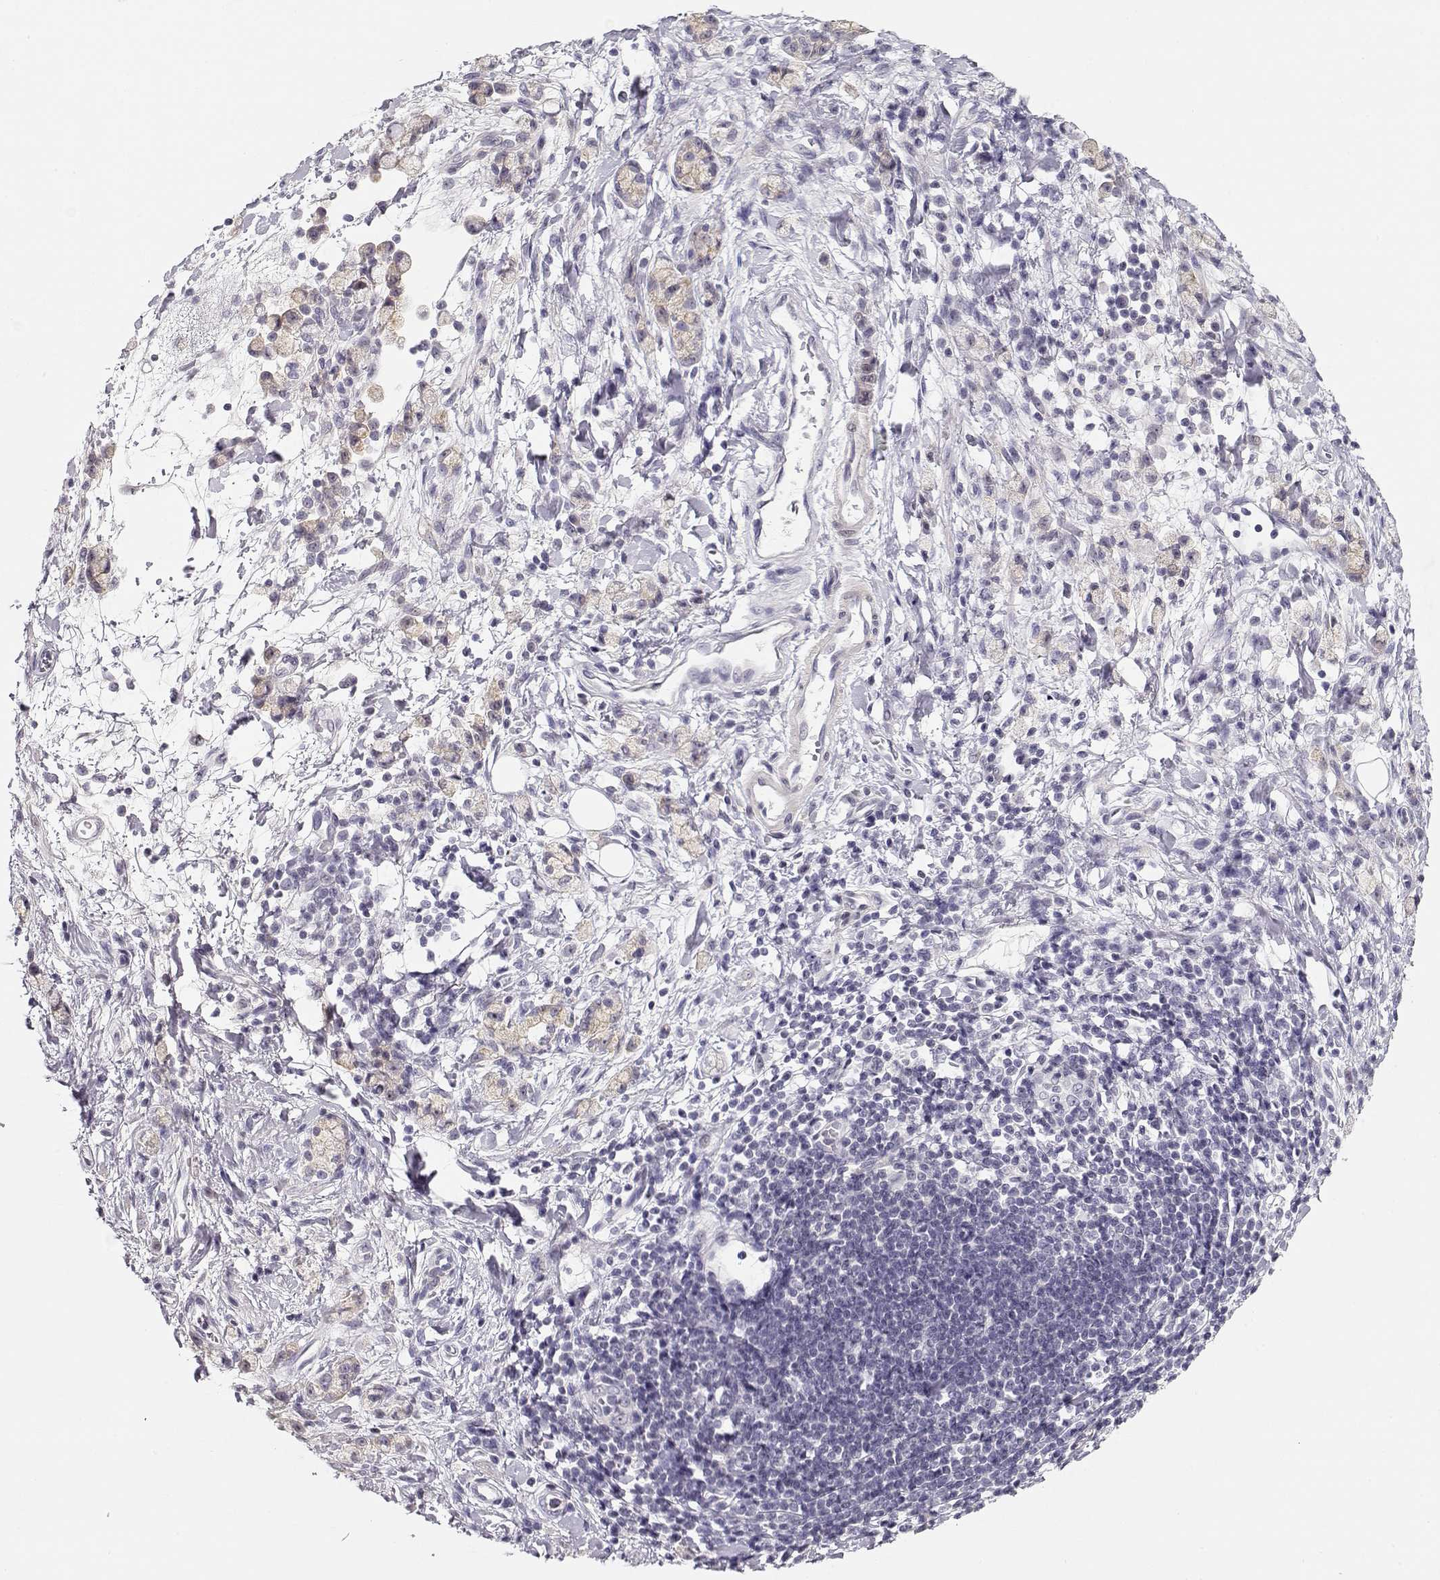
{"staining": {"intensity": "weak", "quantity": ">75%", "location": "cytoplasmic/membranous"}, "tissue": "stomach cancer", "cell_type": "Tumor cells", "image_type": "cancer", "snomed": [{"axis": "morphology", "description": "Adenocarcinoma, NOS"}, {"axis": "topography", "description": "Stomach"}], "caption": "Tumor cells display low levels of weak cytoplasmic/membranous positivity in about >75% of cells in stomach adenocarcinoma.", "gene": "CRX", "patient": {"sex": "male", "age": 58}}